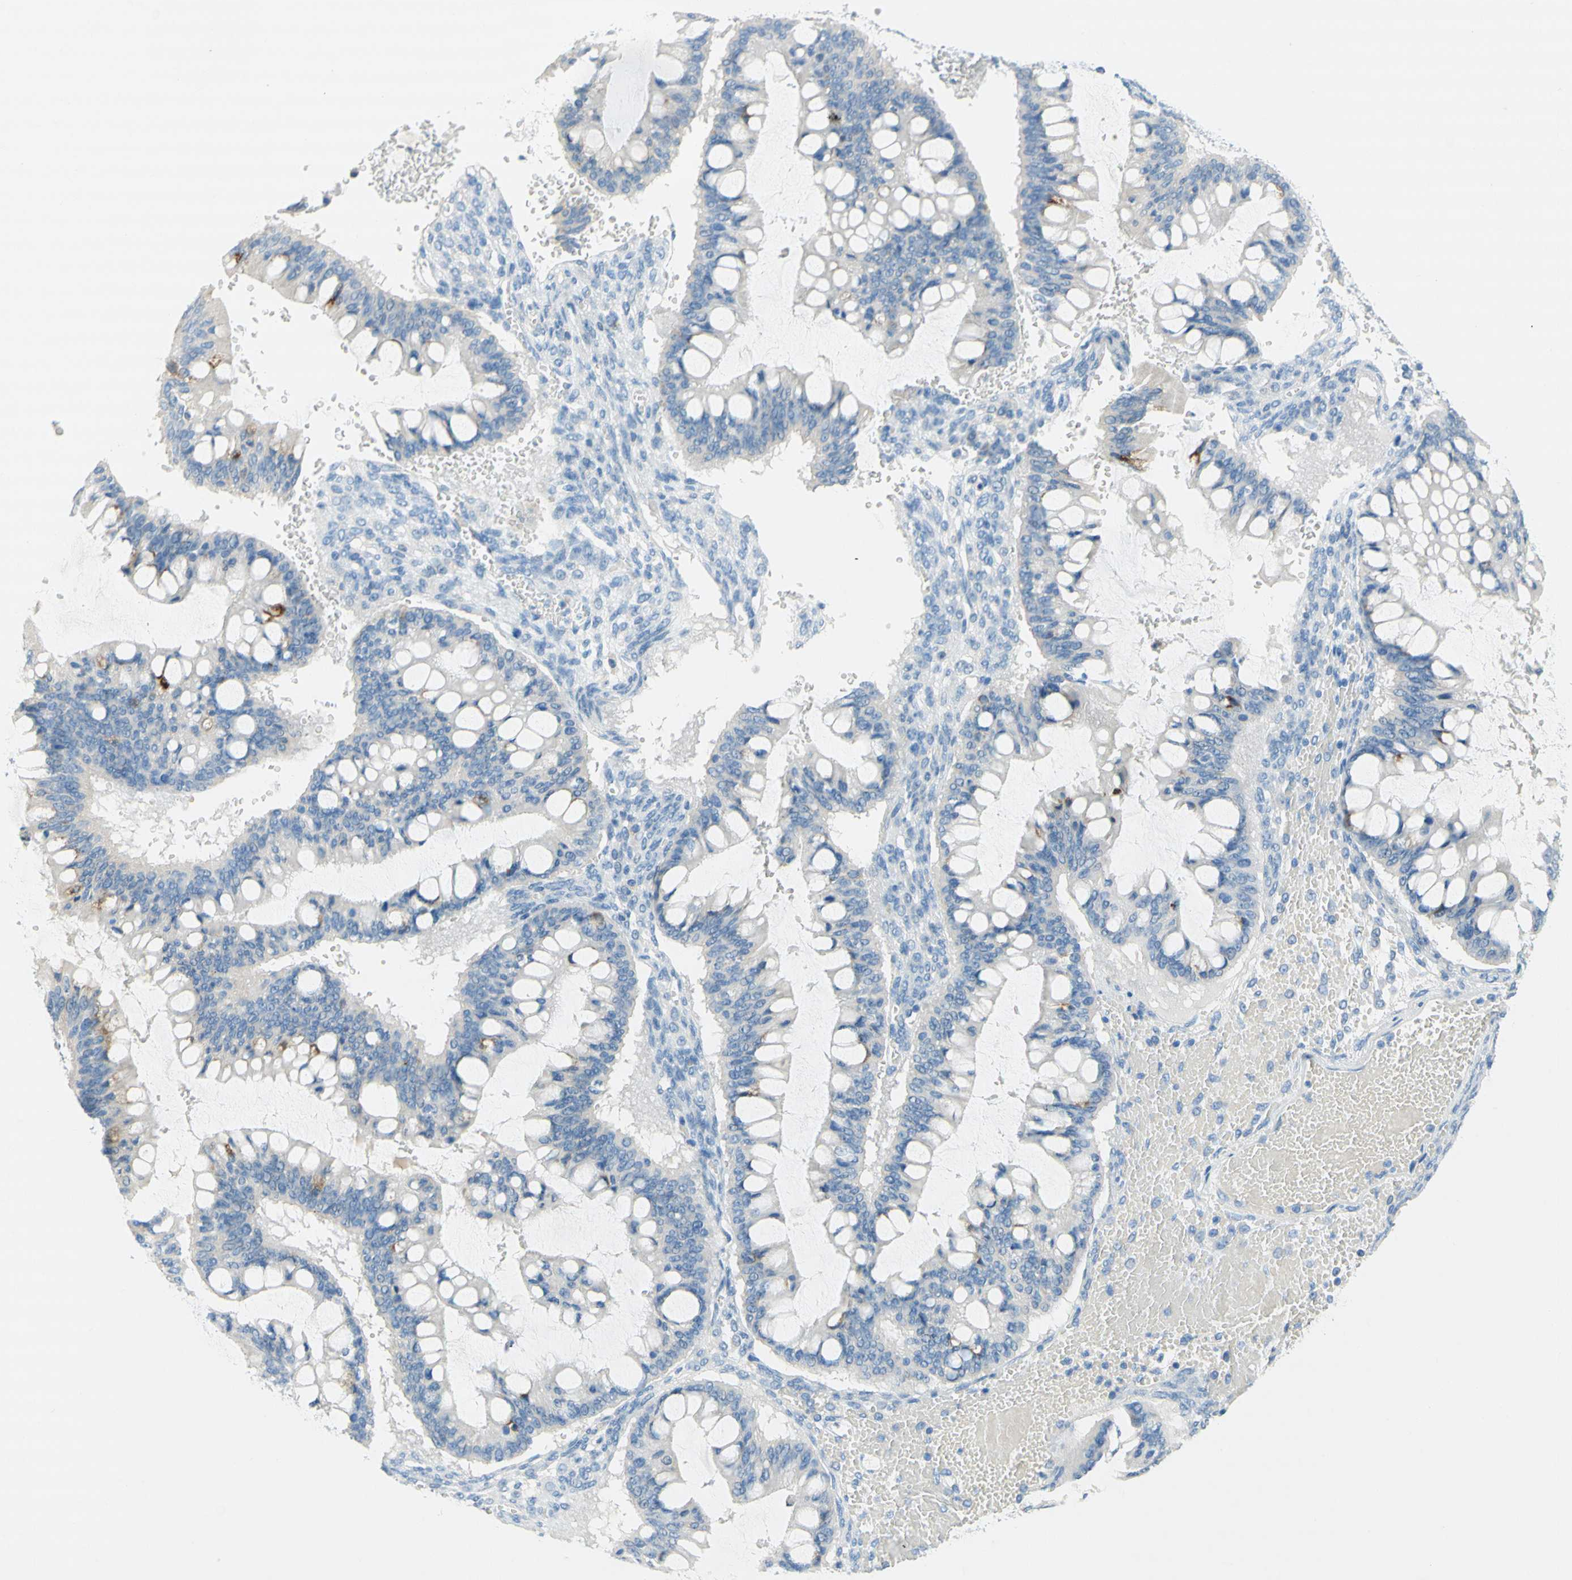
{"staining": {"intensity": "negative", "quantity": "none", "location": "none"}, "tissue": "ovarian cancer", "cell_type": "Tumor cells", "image_type": "cancer", "snomed": [{"axis": "morphology", "description": "Cystadenocarcinoma, mucinous, NOS"}, {"axis": "topography", "description": "Ovary"}], "caption": "IHC photomicrograph of human ovarian mucinous cystadenocarcinoma stained for a protein (brown), which shows no expression in tumor cells. (IHC, brightfield microscopy, high magnification).", "gene": "POLR2J3", "patient": {"sex": "female", "age": 73}}